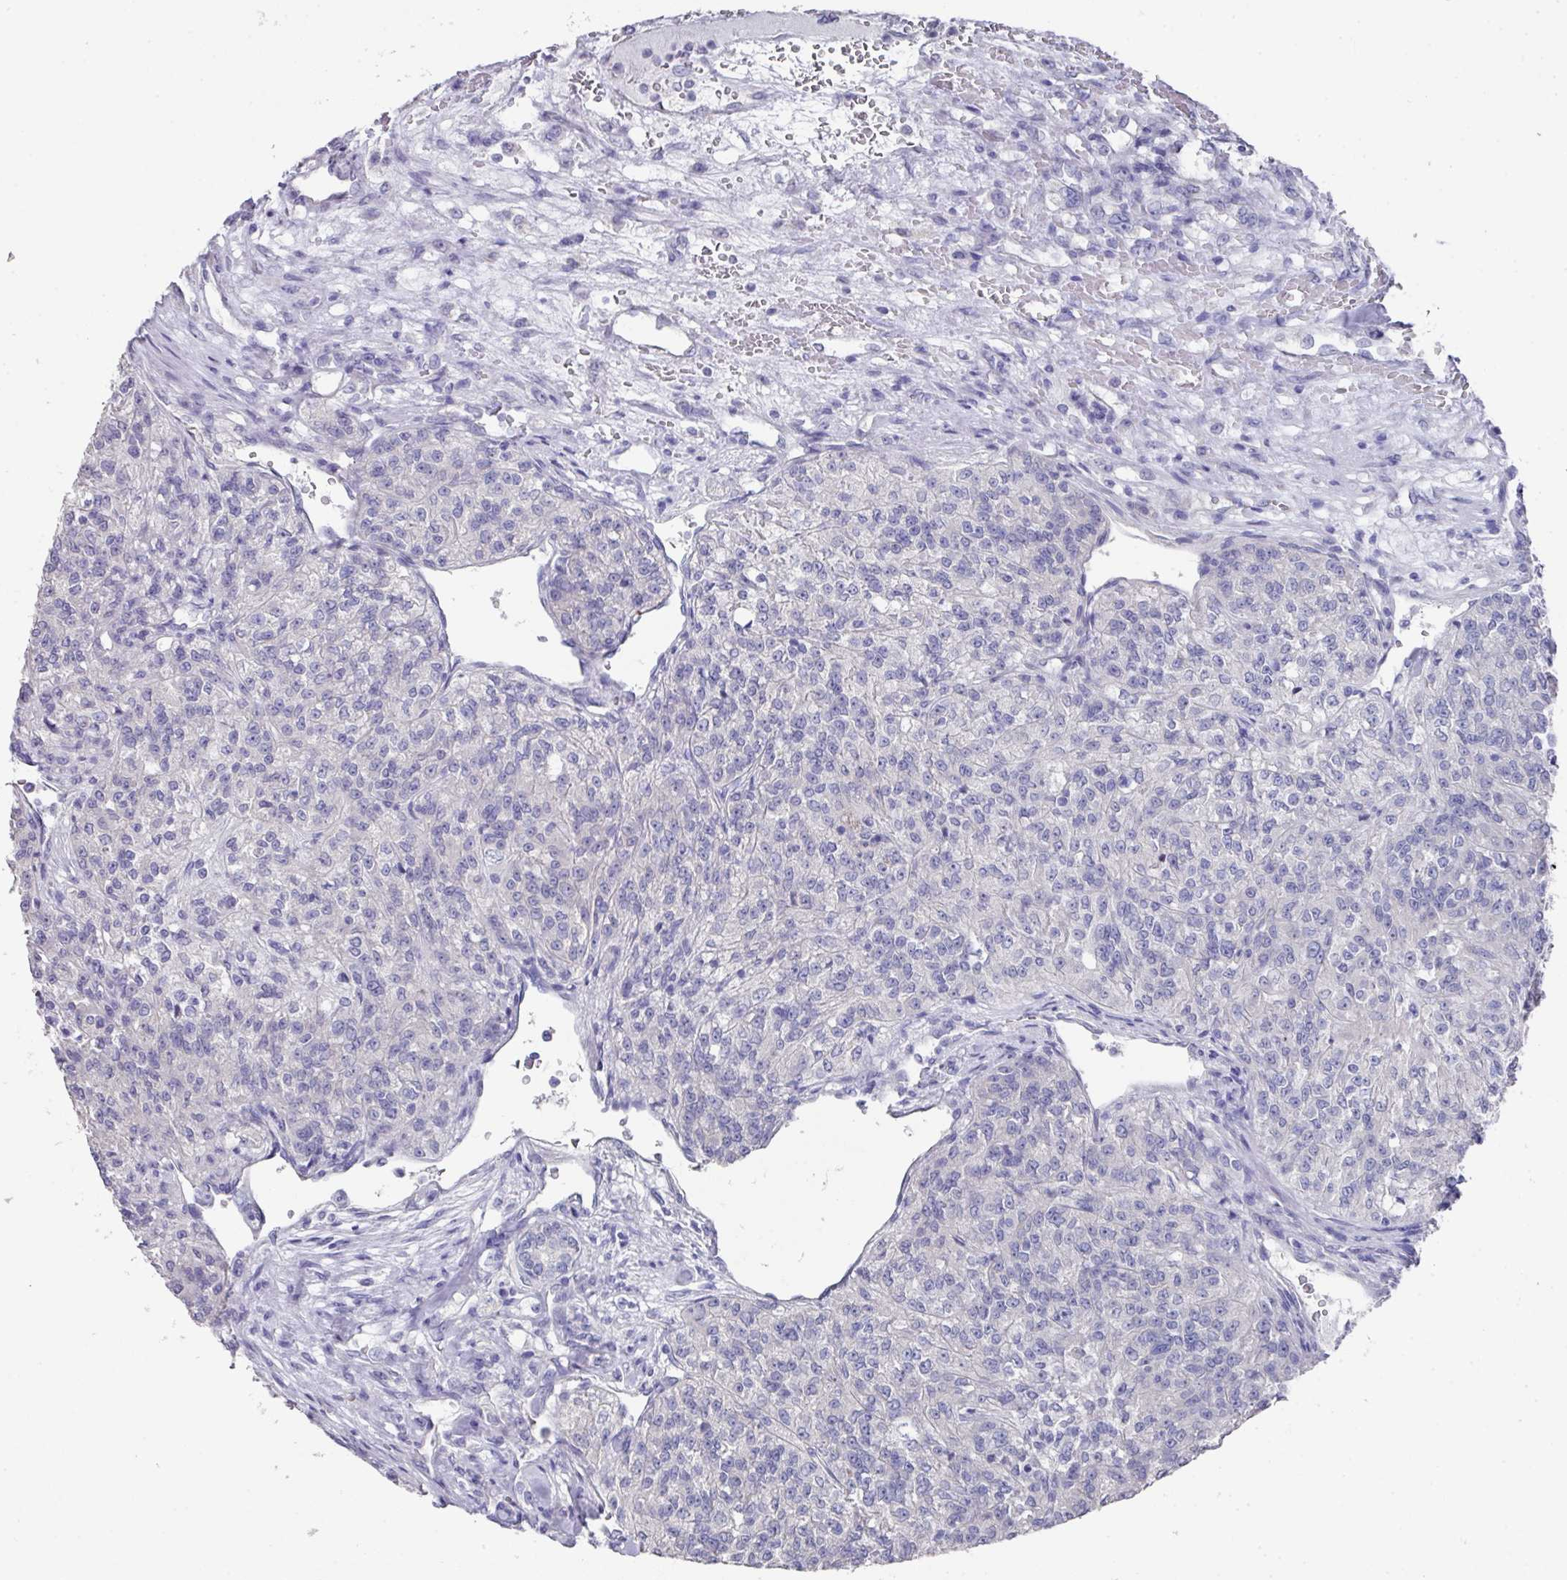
{"staining": {"intensity": "negative", "quantity": "none", "location": "none"}, "tissue": "renal cancer", "cell_type": "Tumor cells", "image_type": "cancer", "snomed": [{"axis": "morphology", "description": "Adenocarcinoma, NOS"}, {"axis": "topography", "description": "Kidney"}], "caption": "Immunohistochemical staining of renal adenocarcinoma demonstrates no significant positivity in tumor cells.", "gene": "DAZL", "patient": {"sex": "female", "age": 63}}